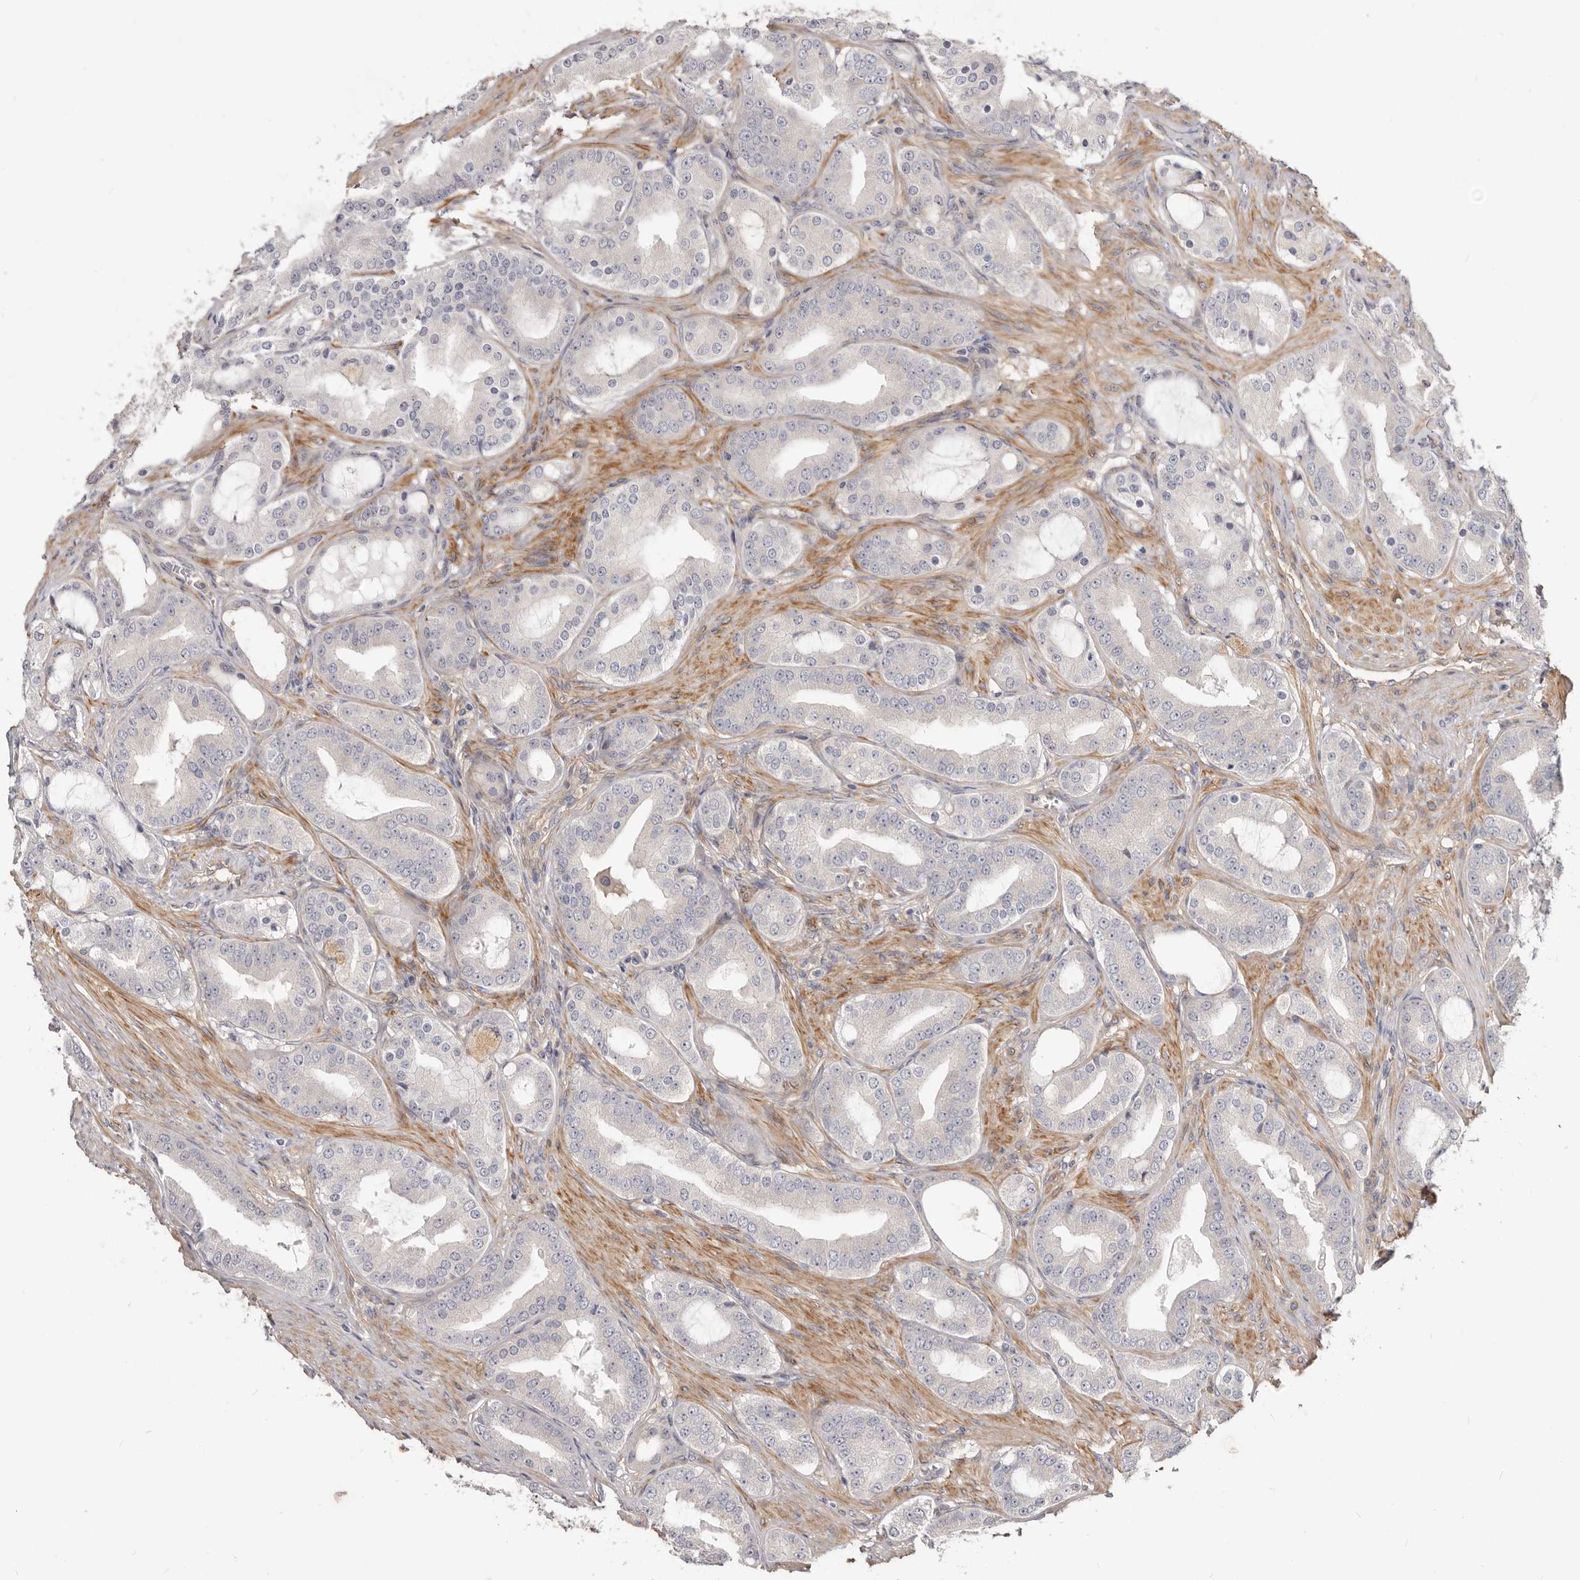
{"staining": {"intensity": "negative", "quantity": "none", "location": "none"}, "tissue": "prostate cancer", "cell_type": "Tumor cells", "image_type": "cancer", "snomed": [{"axis": "morphology", "description": "Adenocarcinoma, High grade"}, {"axis": "topography", "description": "Prostate"}], "caption": "This is an IHC micrograph of human prostate cancer (adenocarcinoma (high-grade)). There is no staining in tumor cells.", "gene": "GPATCH4", "patient": {"sex": "male", "age": 60}}